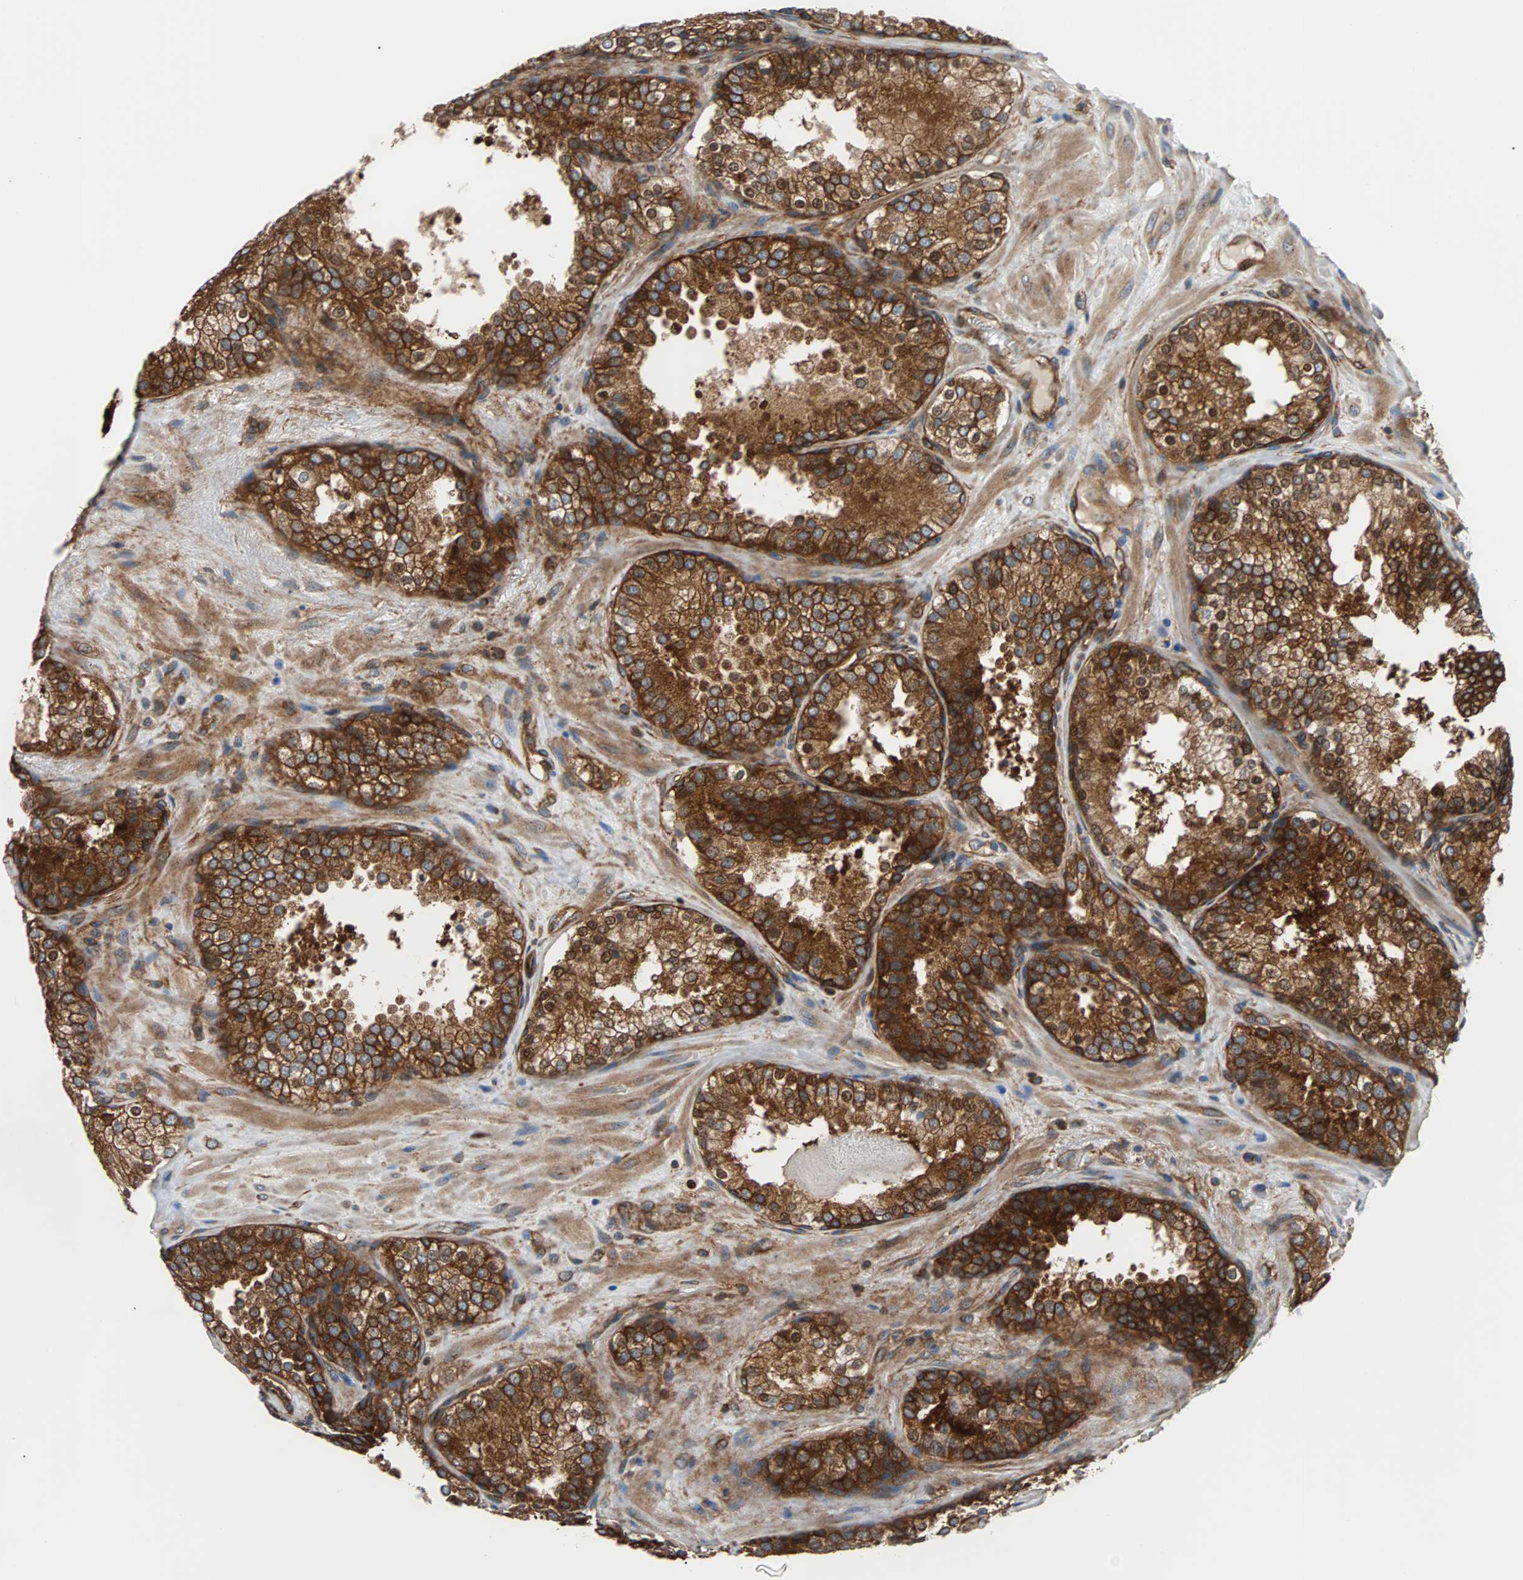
{"staining": {"intensity": "strong", "quantity": ">75%", "location": "cytoplasmic/membranous"}, "tissue": "prostate cancer", "cell_type": "Tumor cells", "image_type": "cancer", "snomed": [{"axis": "morphology", "description": "Adenocarcinoma, High grade"}, {"axis": "topography", "description": "Prostate"}], "caption": "A high-resolution micrograph shows immunohistochemistry staining of adenocarcinoma (high-grade) (prostate), which displays strong cytoplasmic/membranous positivity in approximately >75% of tumor cells. (Stains: DAB (3,3'-diaminobenzidine) in brown, nuclei in blue, Microscopy: brightfield microscopy at high magnification).", "gene": "RELA", "patient": {"sex": "male", "age": 70}}